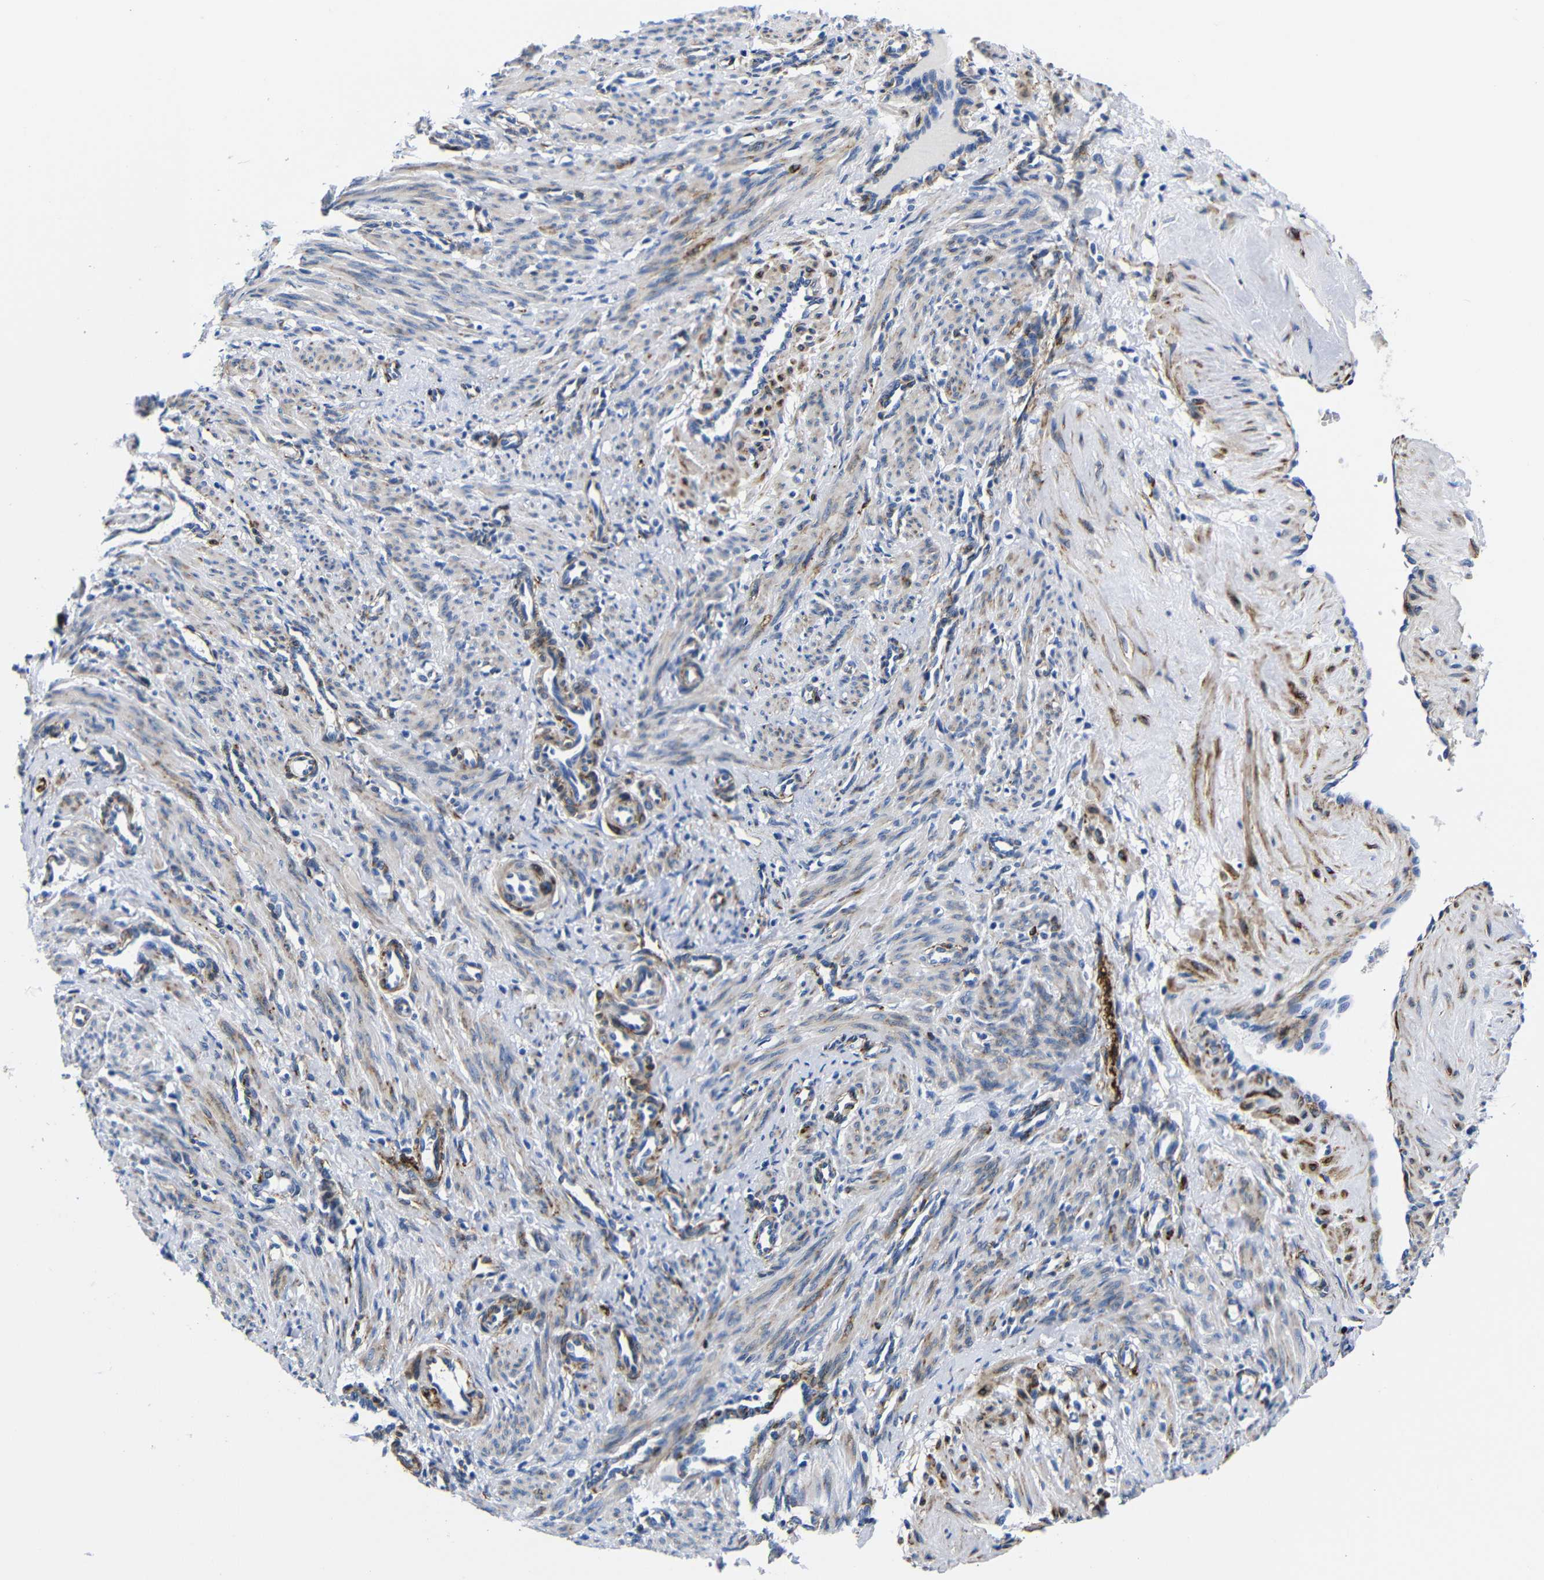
{"staining": {"intensity": "moderate", "quantity": "<25%", "location": "cytoplasmic/membranous"}, "tissue": "smooth muscle", "cell_type": "Smooth muscle cells", "image_type": "normal", "snomed": [{"axis": "morphology", "description": "Normal tissue, NOS"}, {"axis": "topography", "description": "Endometrium"}], "caption": "Smooth muscle stained for a protein (brown) shows moderate cytoplasmic/membranous positive staining in about <25% of smooth muscle cells.", "gene": "LRIG1", "patient": {"sex": "female", "age": 33}}